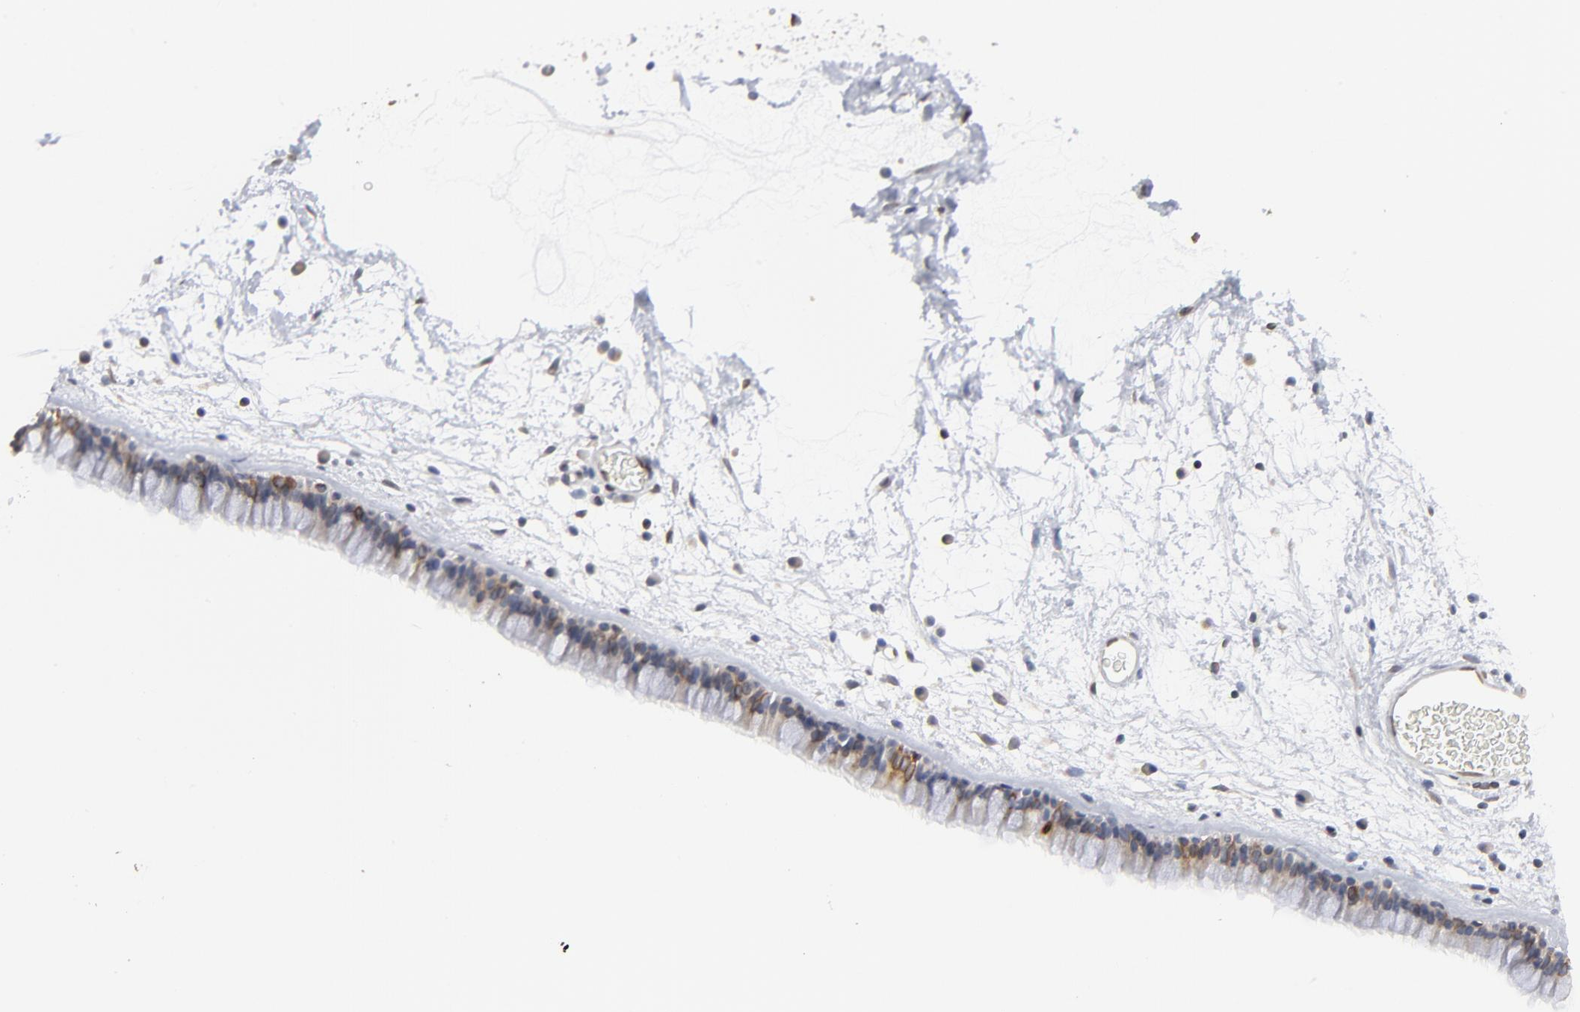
{"staining": {"intensity": "moderate", "quantity": "25%-75%", "location": "cytoplasmic/membranous,nuclear"}, "tissue": "nasopharynx", "cell_type": "Respiratory epithelial cells", "image_type": "normal", "snomed": [{"axis": "morphology", "description": "Normal tissue, NOS"}, {"axis": "morphology", "description": "Inflammation, NOS"}, {"axis": "topography", "description": "Nasopharynx"}], "caption": "There is medium levels of moderate cytoplasmic/membranous,nuclear positivity in respiratory epithelial cells of normal nasopharynx, as demonstrated by immunohistochemical staining (brown color).", "gene": "SYNE2", "patient": {"sex": "male", "age": 48}}